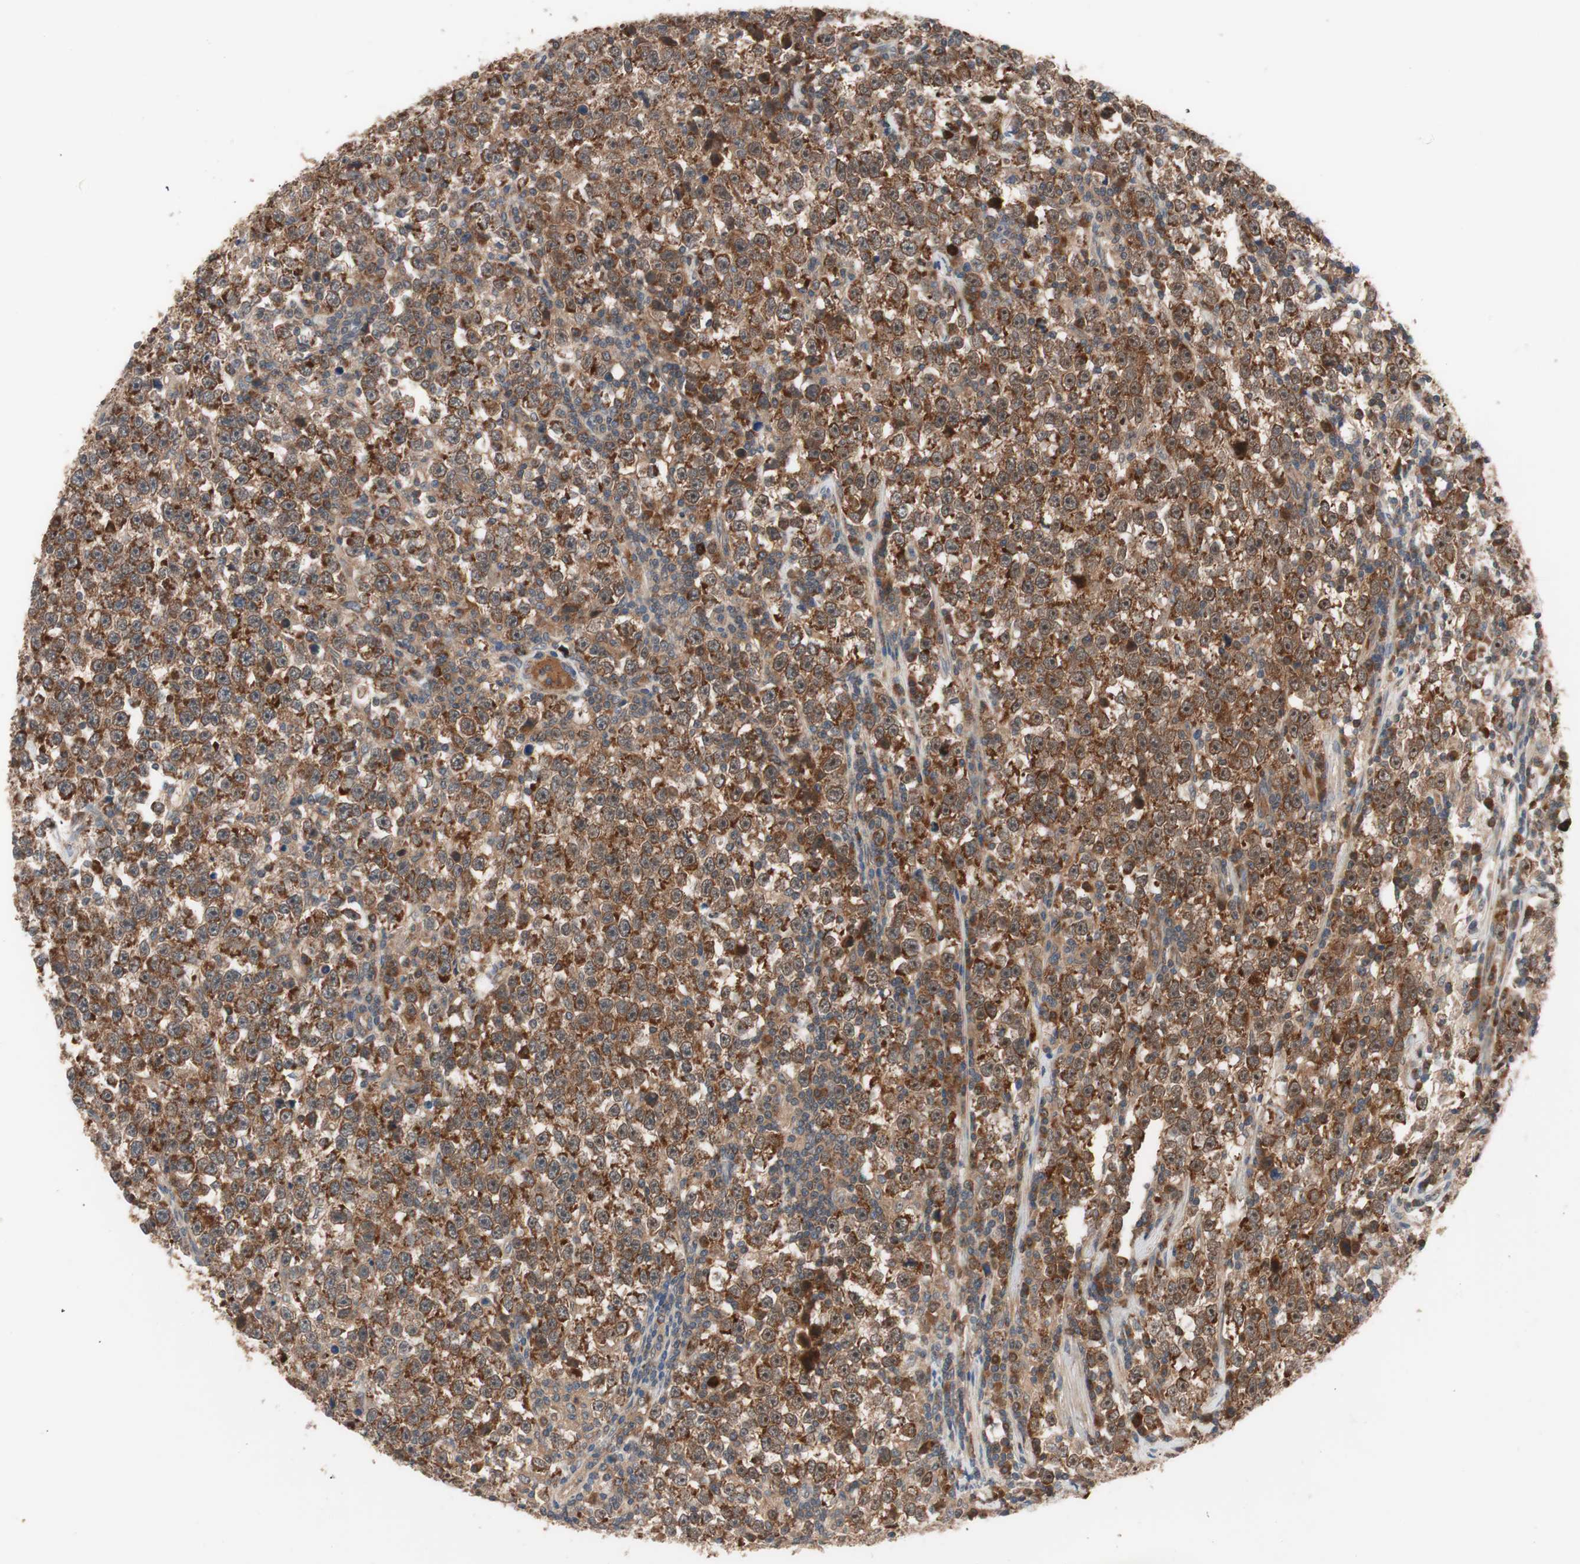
{"staining": {"intensity": "strong", "quantity": ">75%", "location": "cytoplasmic/membranous"}, "tissue": "testis cancer", "cell_type": "Tumor cells", "image_type": "cancer", "snomed": [{"axis": "morphology", "description": "Seminoma, NOS"}, {"axis": "topography", "description": "Testis"}], "caption": "Strong cytoplasmic/membranous staining for a protein is identified in about >75% of tumor cells of seminoma (testis) using IHC.", "gene": "HMBS", "patient": {"sex": "male", "age": 43}}